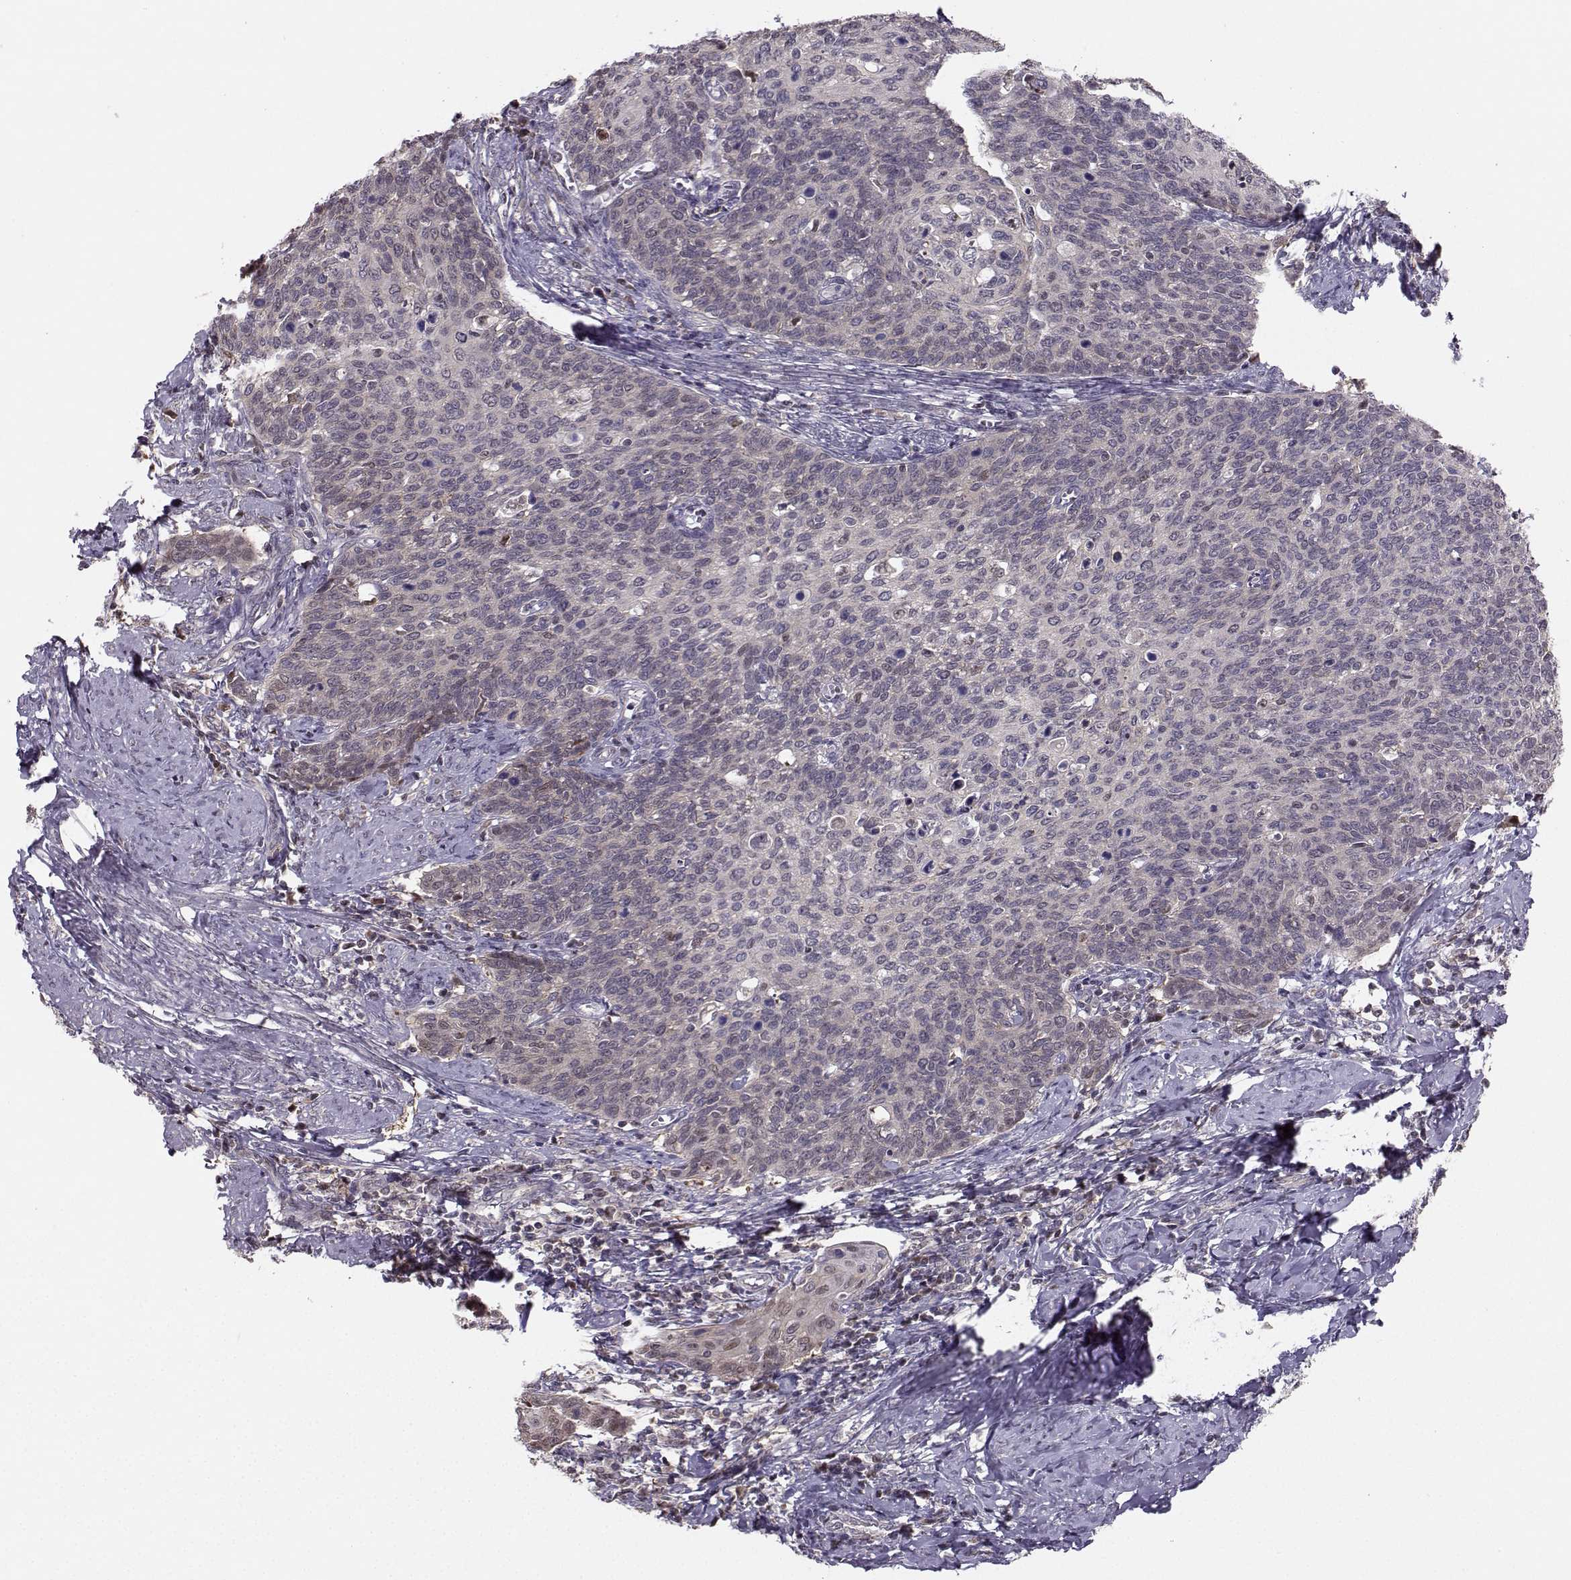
{"staining": {"intensity": "negative", "quantity": "none", "location": "none"}, "tissue": "cervical cancer", "cell_type": "Tumor cells", "image_type": "cancer", "snomed": [{"axis": "morphology", "description": "Normal tissue, NOS"}, {"axis": "morphology", "description": "Squamous cell carcinoma, NOS"}, {"axis": "topography", "description": "Cervix"}], "caption": "Protein analysis of cervical cancer demonstrates no significant staining in tumor cells.", "gene": "PKP2", "patient": {"sex": "female", "age": 39}}